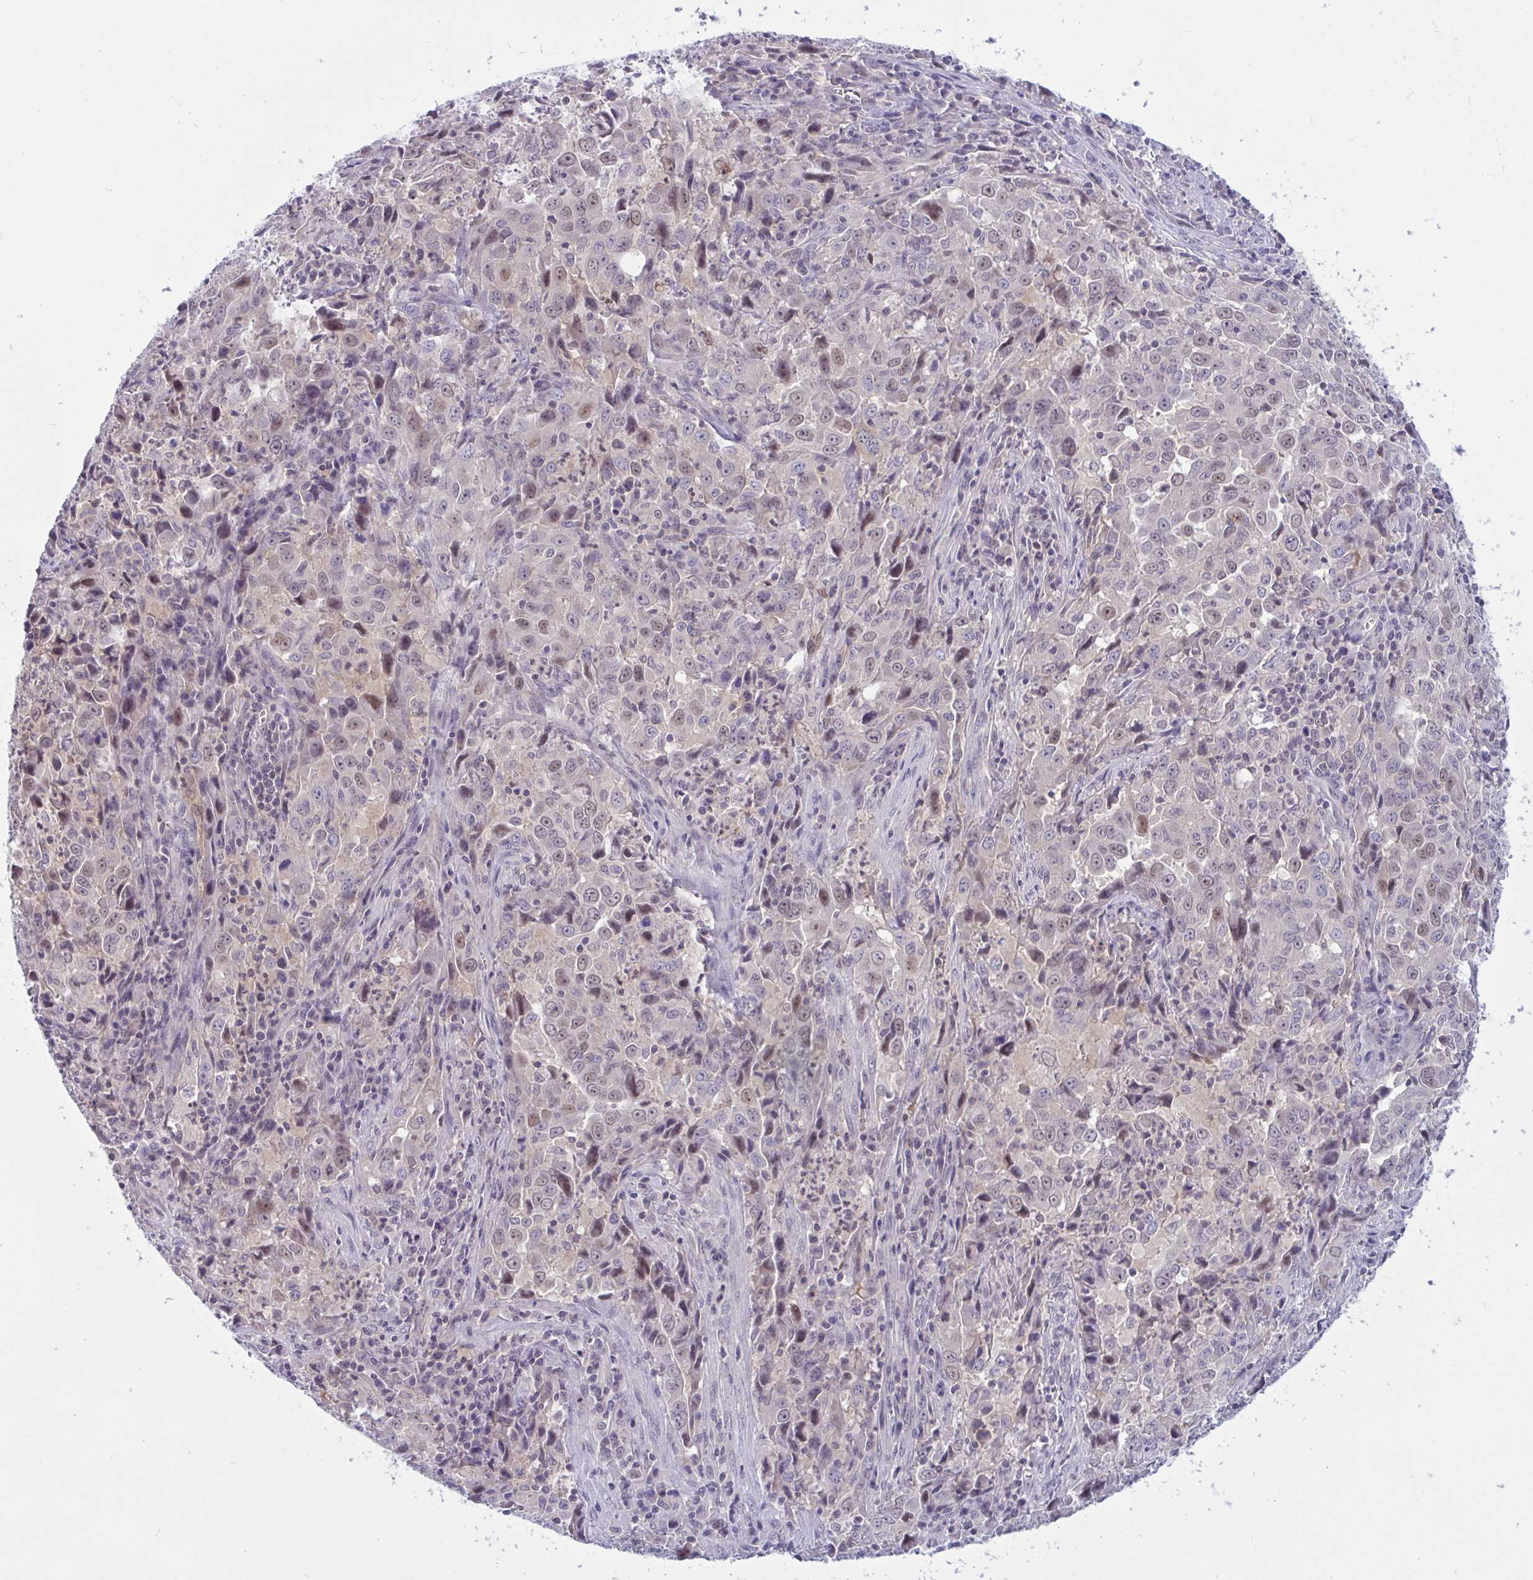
{"staining": {"intensity": "moderate", "quantity": "<25%", "location": "nuclear"}, "tissue": "lung cancer", "cell_type": "Tumor cells", "image_type": "cancer", "snomed": [{"axis": "morphology", "description": "Adenocarcinoma, NOS"}, {"axis": "topography", "description": "Lung"}], "caption": "Immunohistochemistry (IHC) image of neoplastic tissue: lung cancer (adenocarcinoma) stained using immunohistochemistry demonstrates low levels of moderate protein expression localized specifically in the nuclear of tumor cells, appearing as a nuclear brown color.", "gene": "TSN", "patient": {"sex": "male", "age": 67}}